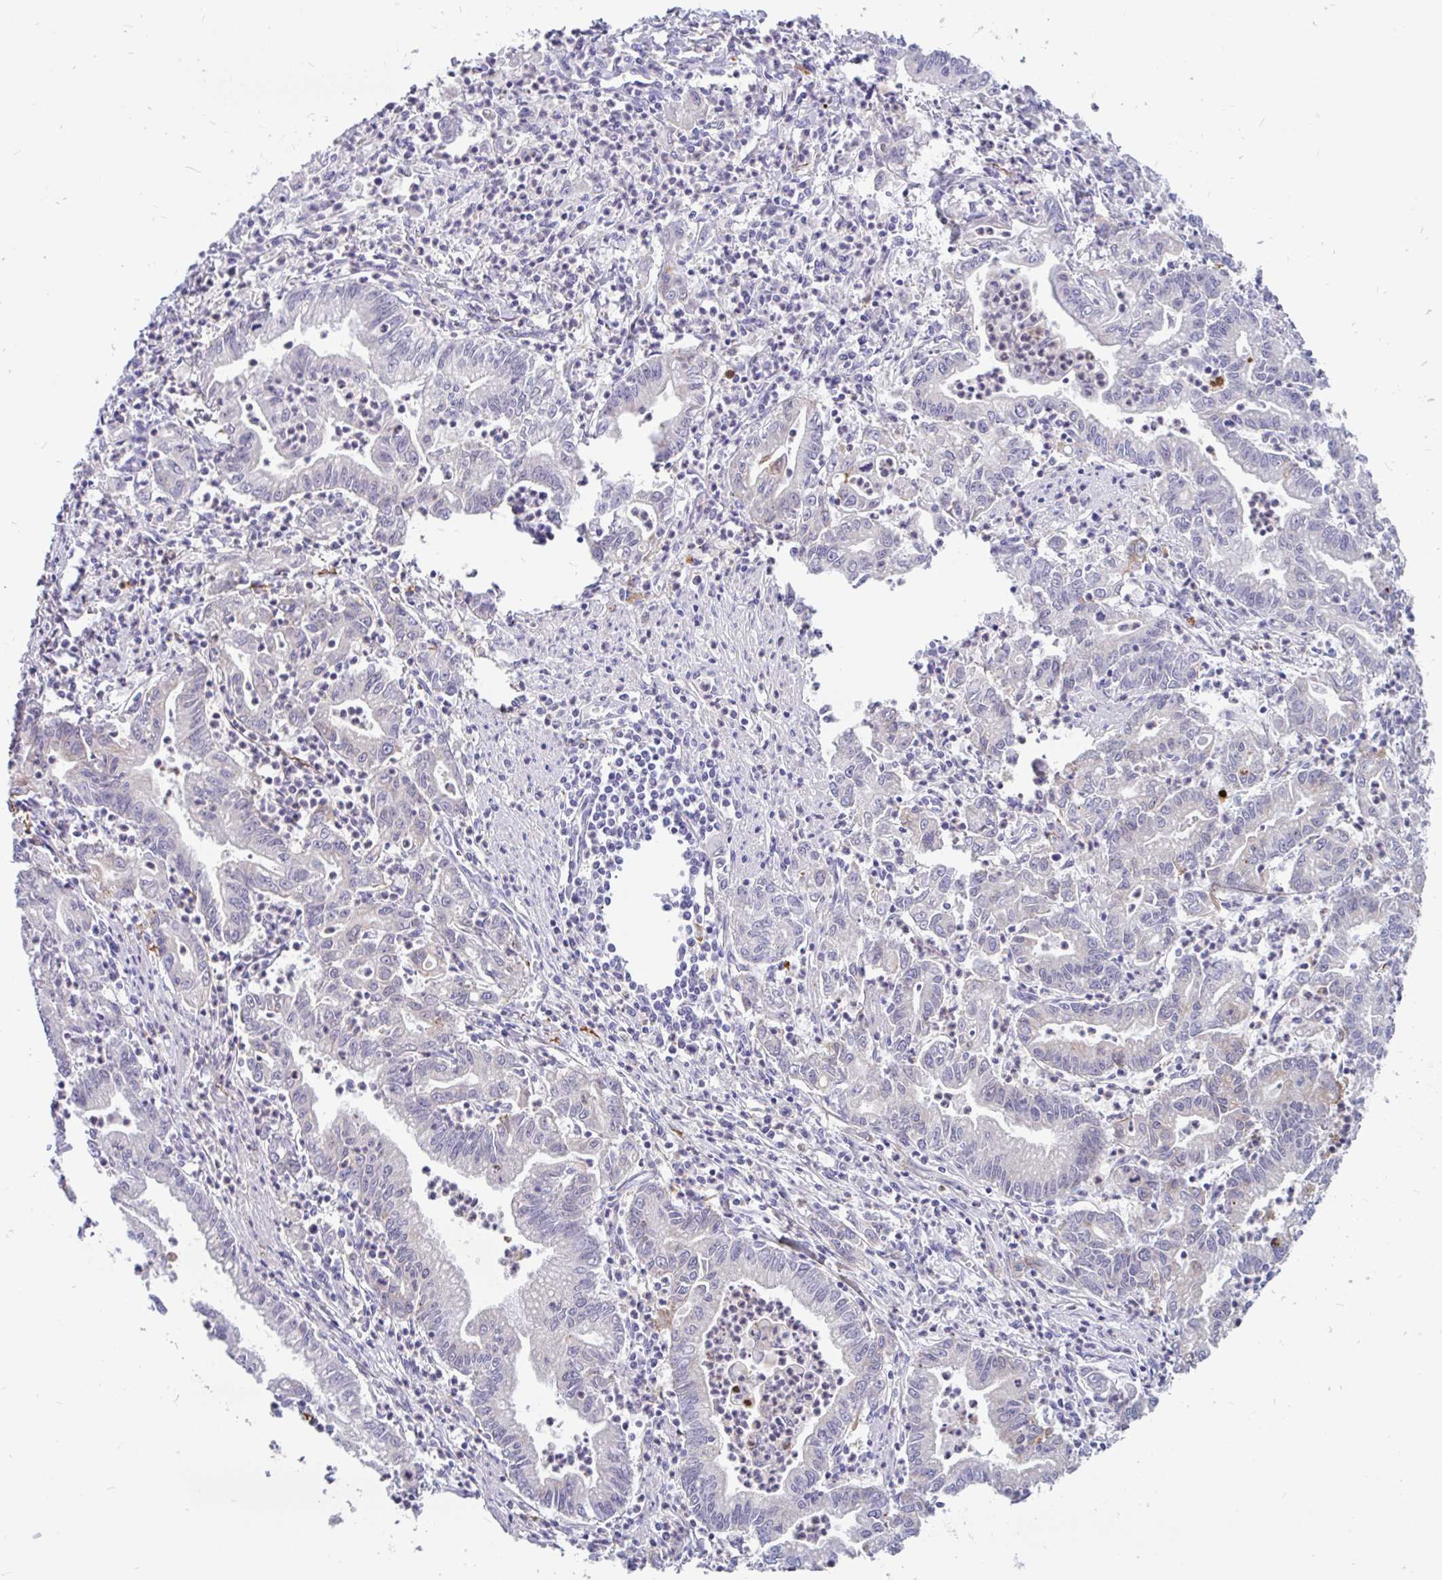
{"staining": {"intensity": "negative", "quantity": "none", "location": "none"}, "tissue": "stomach cancer", "cell_type": "Tumor cells", "image_type": "cancer", "snomed": [{"axis": "morphology", "description": "Adenocarcinoma, NOS"}, {"axis": "topography", "description": "Stomach, upper"}], "caption": "A photomicrograph of stomach adenocarcinoma stained for a protein shows no brown staining in tumor cells. The staining was performed using DAB (3,3'-diaminobenzidine) to visualize the protein expression in brown, while the nuclei were stained in blue with hematoxylin (Magnification: 20x).", "gene": "KIAA2013", "patient": {"sex": "female", "age": 79}}